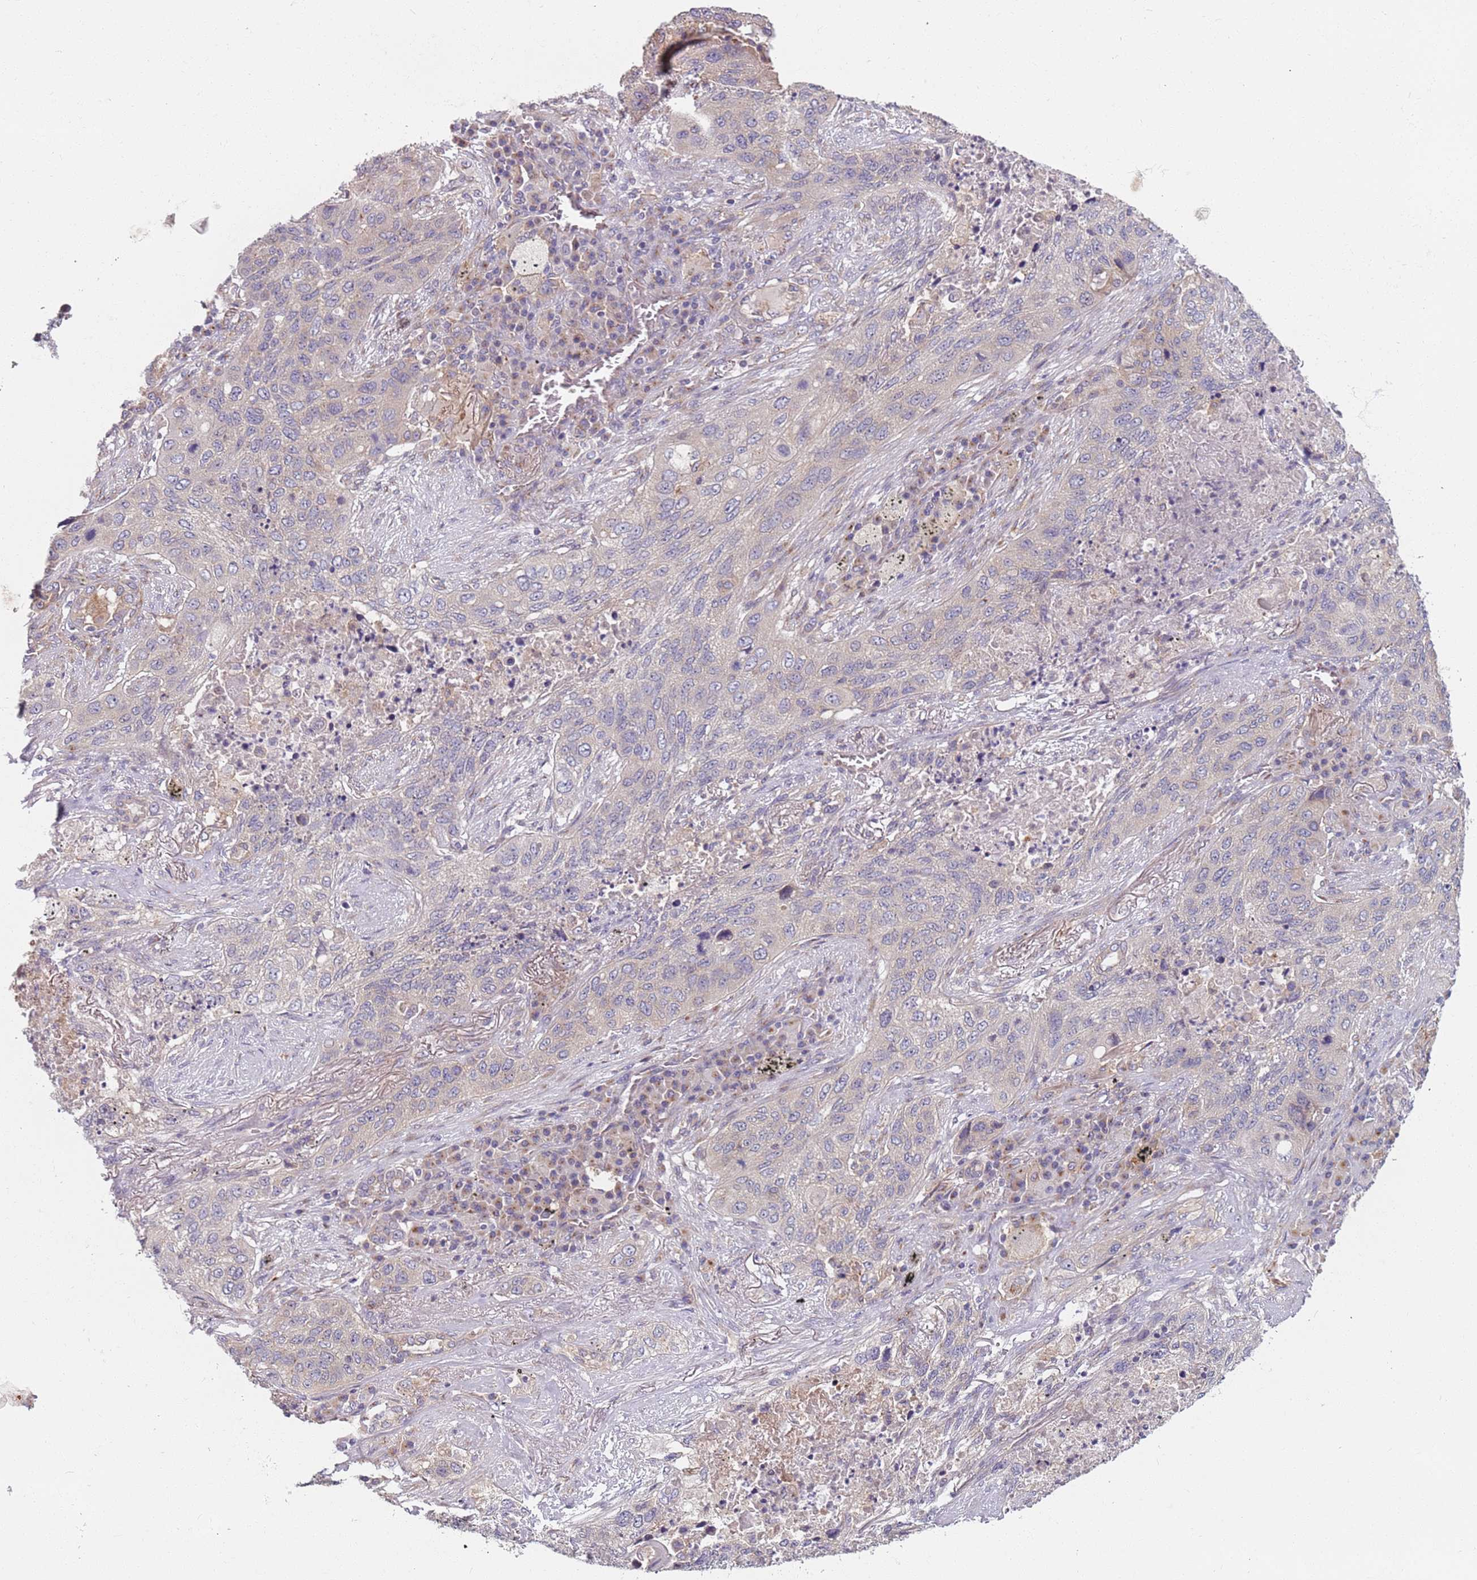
{"staining": {"intensity": "weak", "quantity": "<25%", "location": "cytoplasmic/membranous"}, "tissue": "lung cancer", "cell_type": "Tumor cells", "image_type": "cancer", "snomed": [{"axis": "morphology", "description": "Squamous cell carcinoma, NOS"}, {"axis": "topography", "description": "Lung"}], "caption": "Lung cancer (squamous cell carcinoma) stained for a protein using immunohistochemistry (IHC) shows no expression tumor cells.", "gene": "AKTIP", "patient": {"sex": "female", "age": 63}}